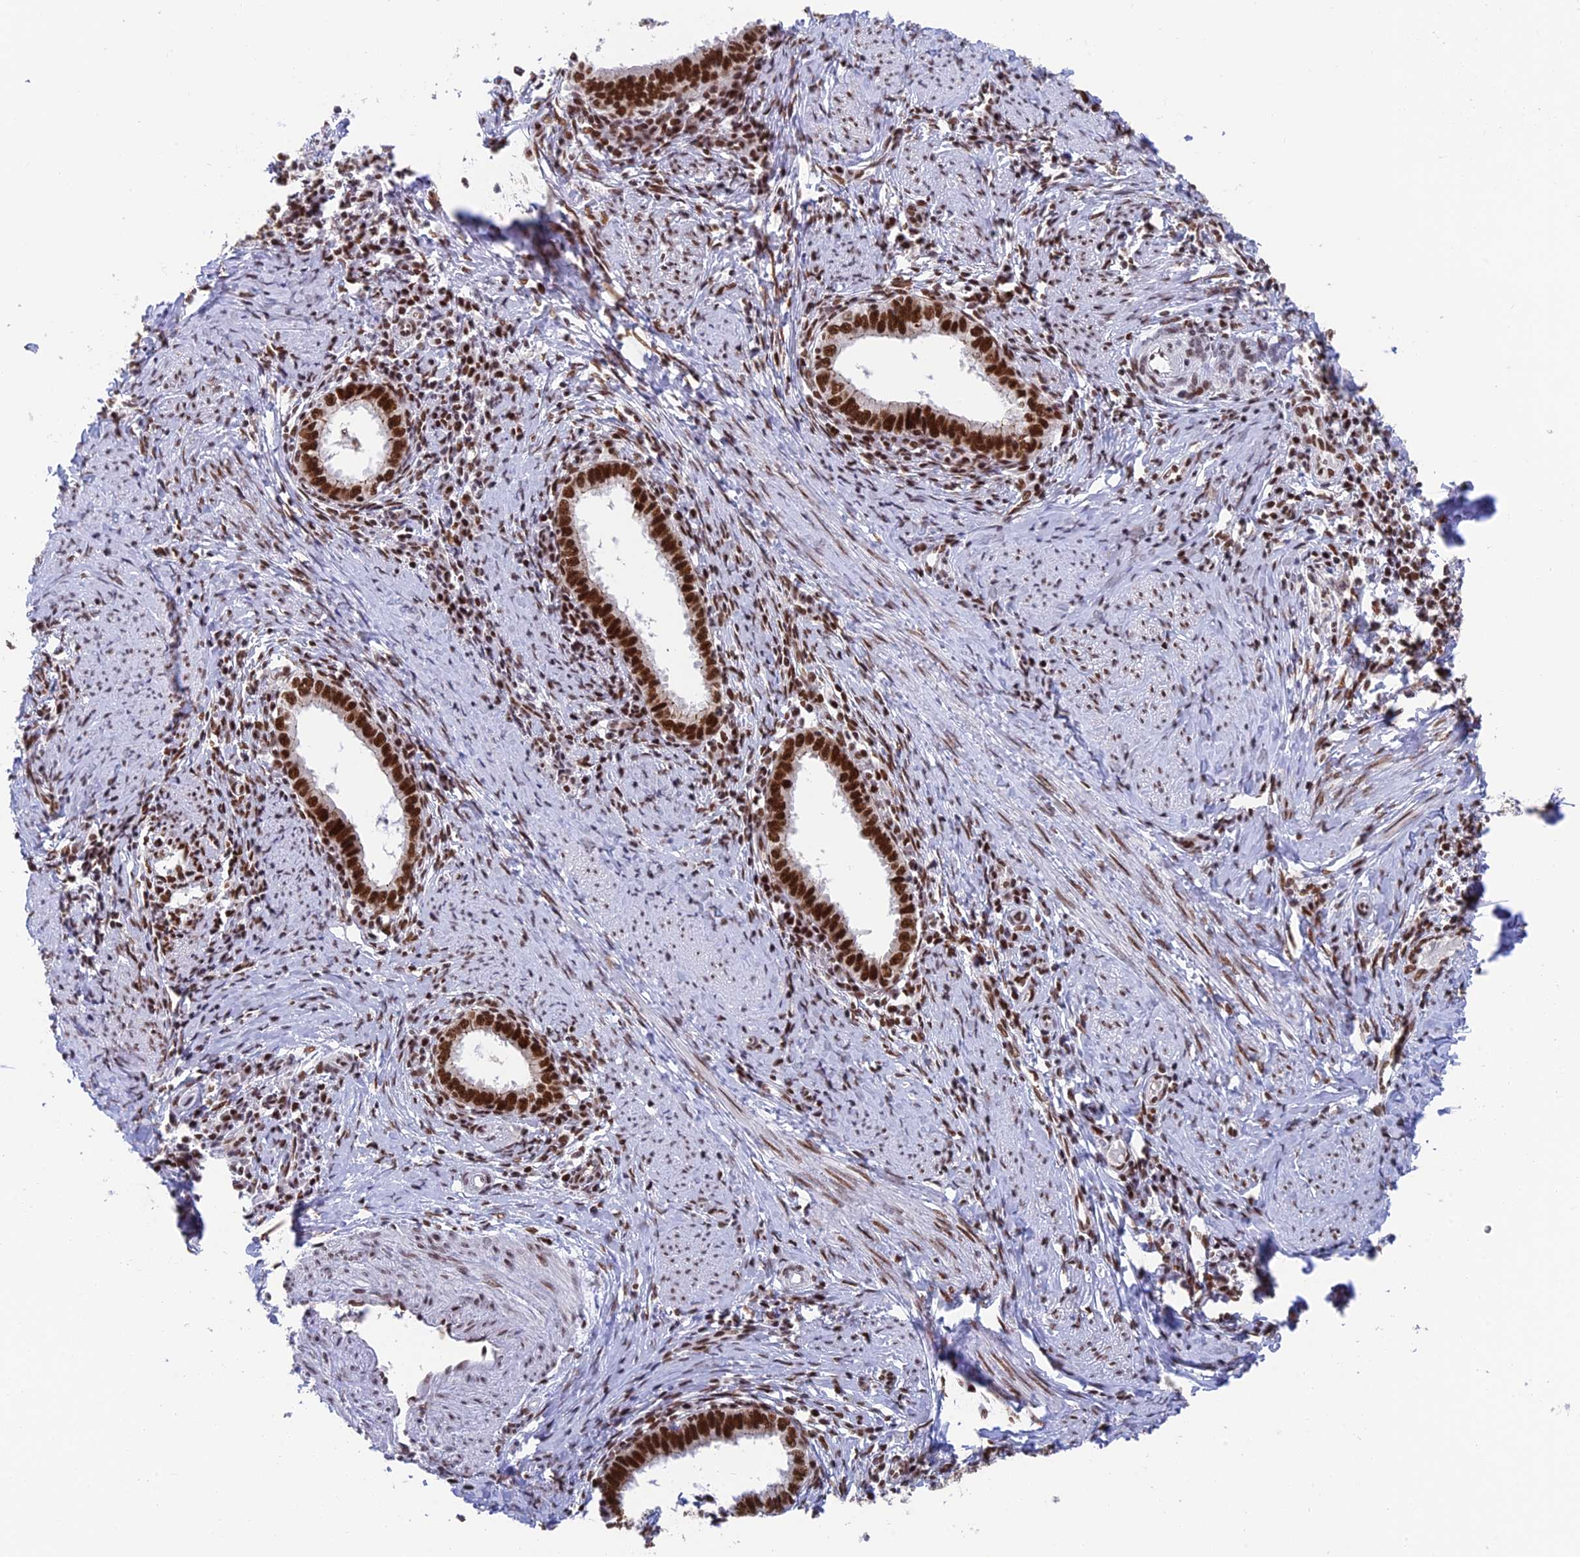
{"staining": {"intensity": "strong", "quantity": ">75%", "location": "nuclear"}, "tissue": "cervical cancer", "cell_type": "Tumor cells", "image_type": "cancer", "snomed": [{"axis": "morphology", "description": "Adenocarcinoma, NOS"}, {"axis": "topography", "description": "Cervix"}], "caption": "This is a photomicrograph of immunohistochemistry (IHC) staining of cervical cancer, which shows strong staining in the nuclear of tumor cells.", "gene": "EEF1AKMT3", "patient": {"sex": "female", "age": 36}}